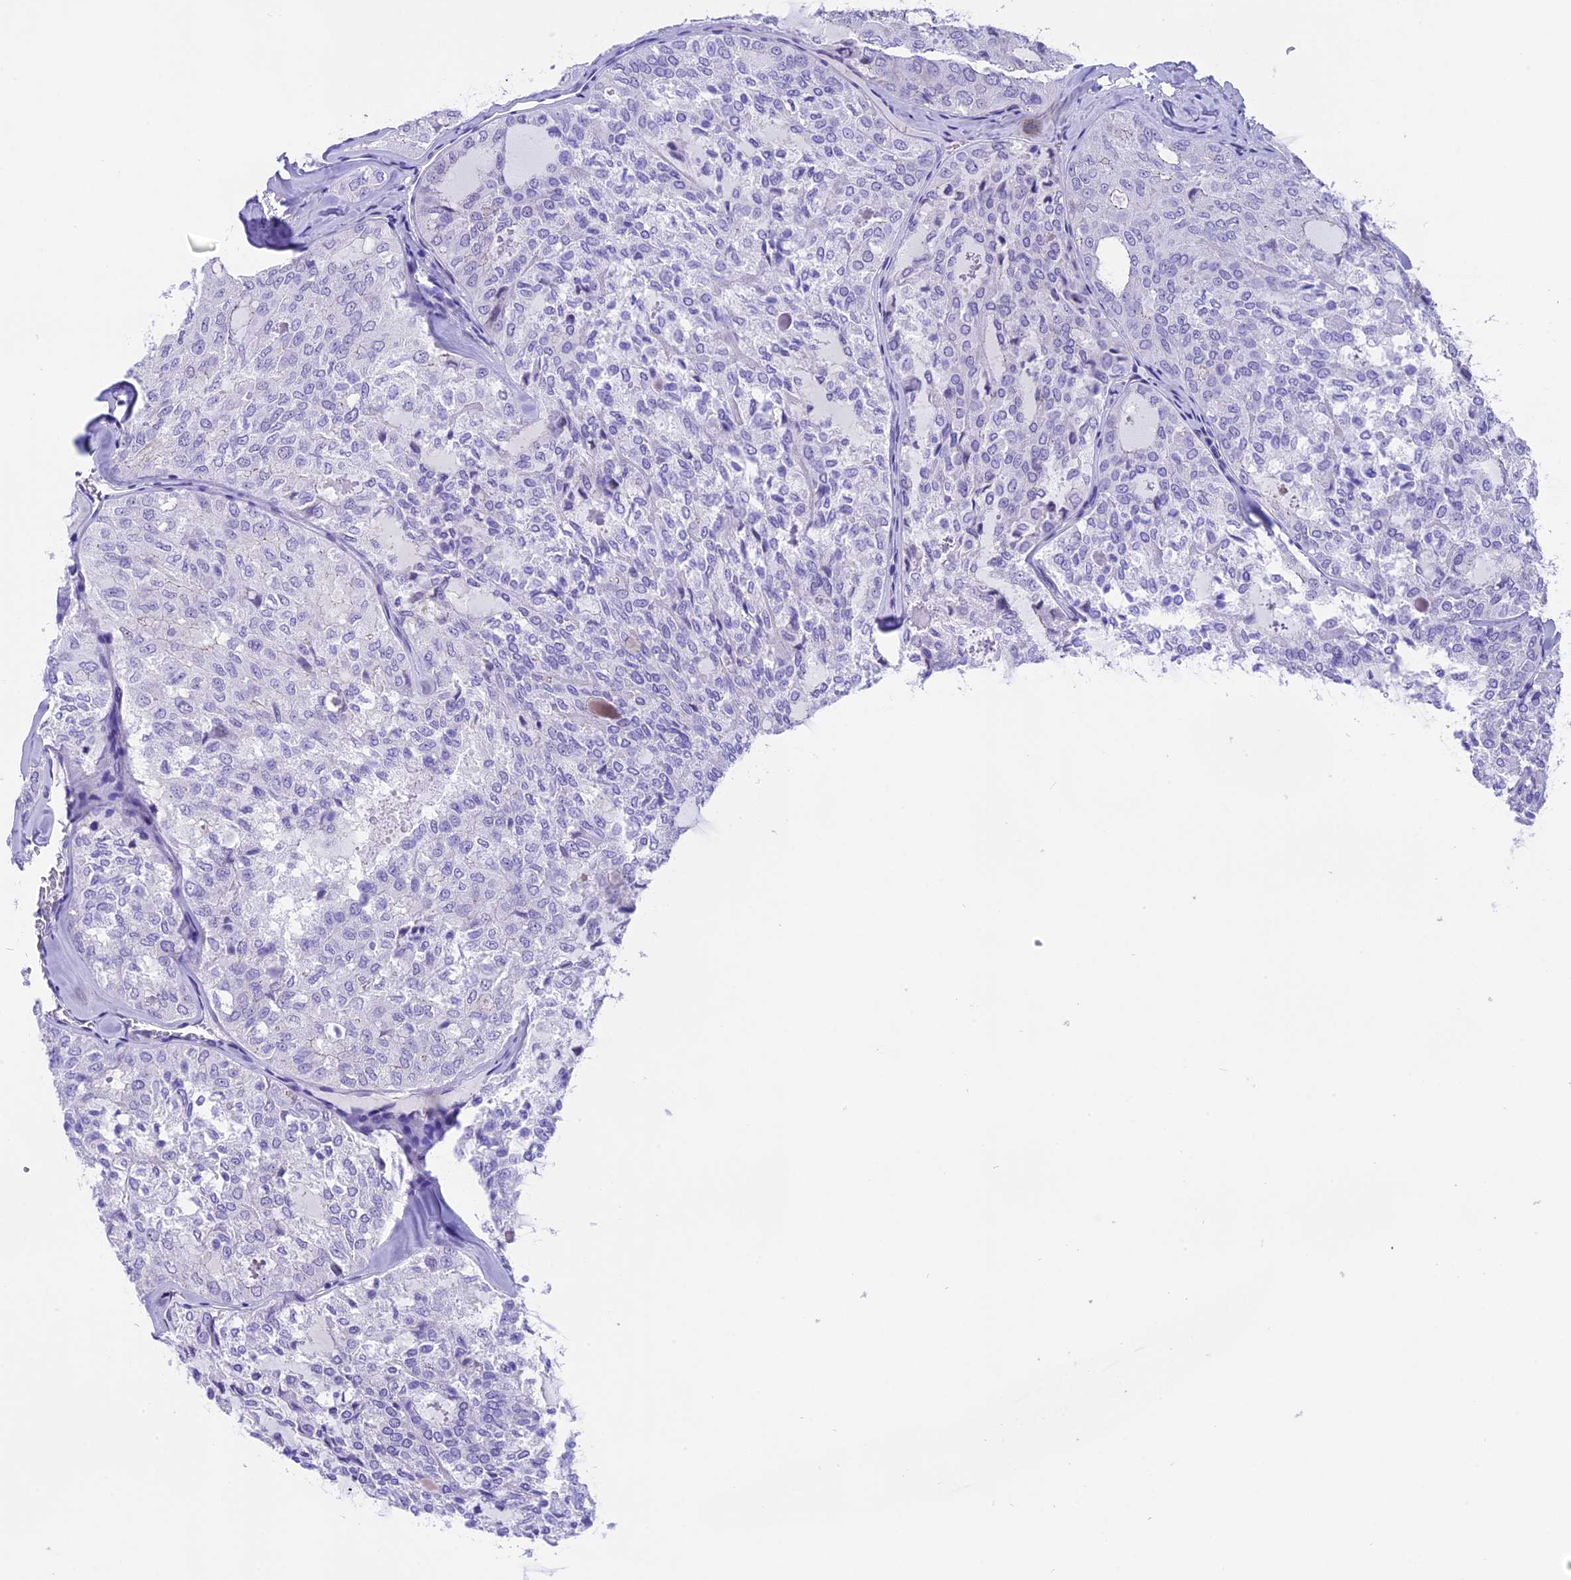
{"staining": {"intensity": "negative", "quantity": "none", "location": "none"}, "tissue": "thyroid cancer", "cell_type": "Tumor cells", "image_type": "cancer", "snomed": [{"axis": "morphology", "description": "Follicular adenoma carcinoma, NOS"}, {"axis": "topography", "description": "Thyroid gland"}], "caption": "DAB immunohistochemical staining of human thyroid cancer demonstrates no significant positivity in tumor cells.", "gene": "PRR15", "patient": {"sex": "male", "age": 75}}